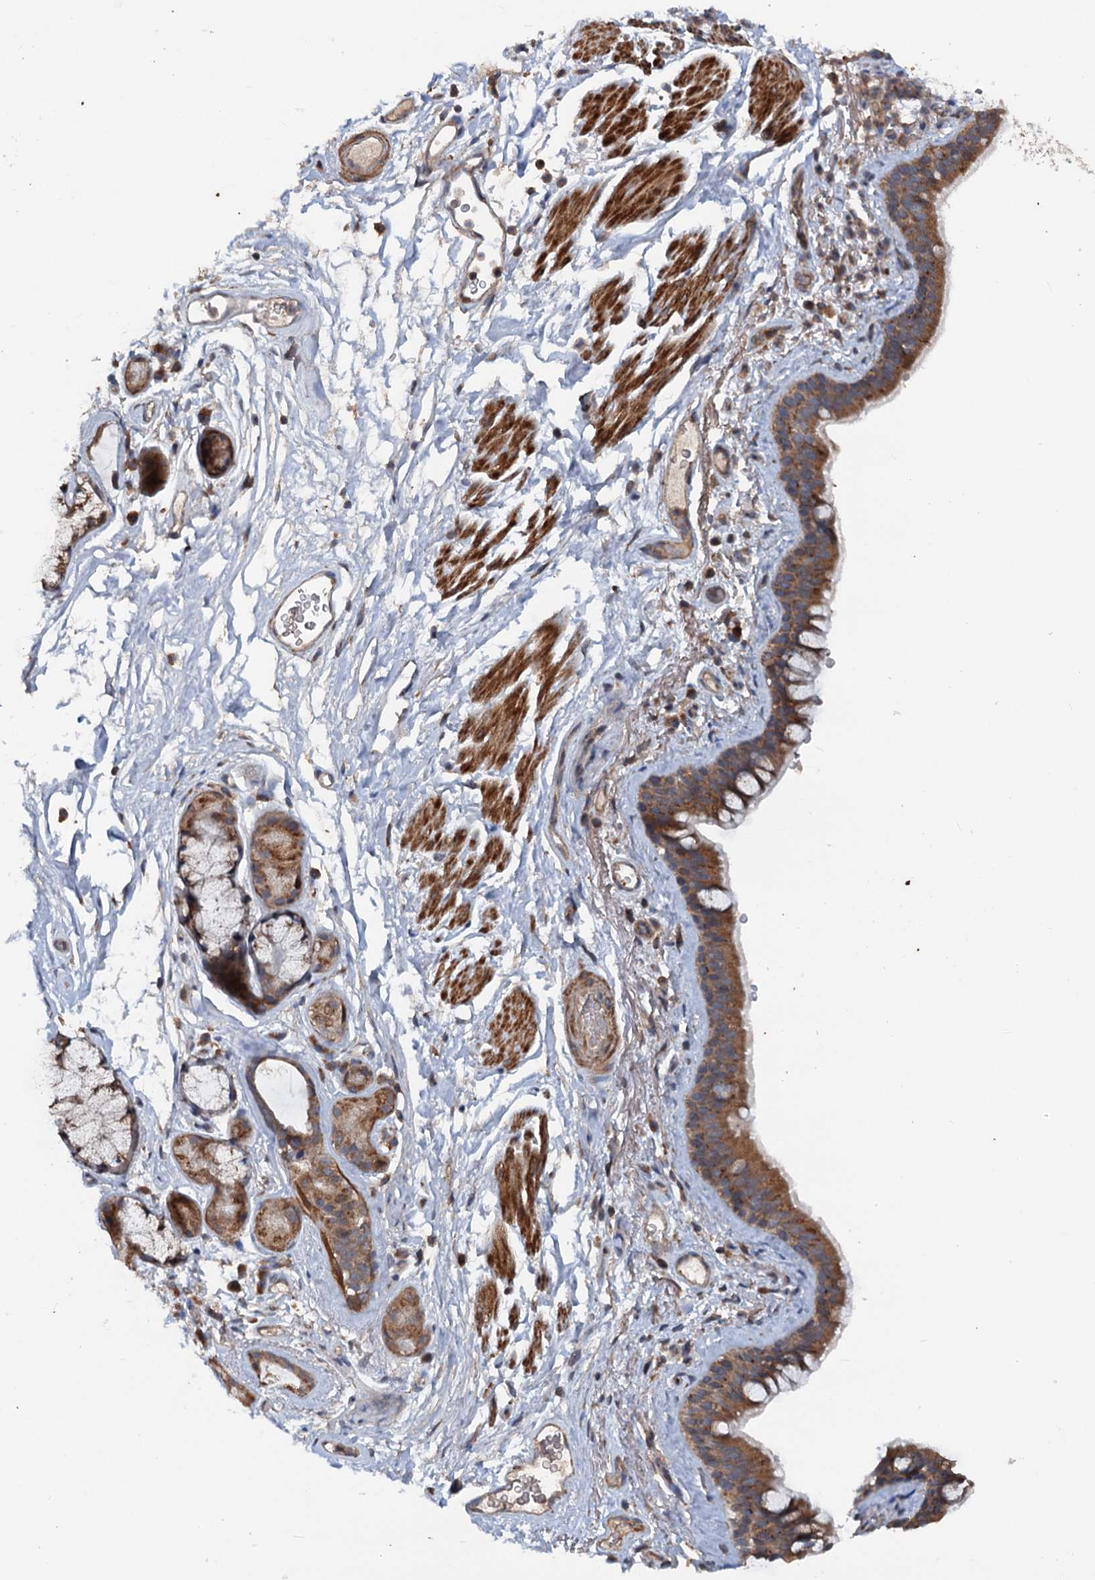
{"staining": {"intensity": "strong", "quantity": ">75%", "location": "cytoplasmic/membranous"}, "tissue": "bronchus", "cell_type": "Respiratory epithelial cells", "image_type": "normal", "snomed": [{"axis": "morphology", "description": "Normal tissue, NOS"}, {"axis": "topography", "description": "Cartilage tissue"}], "caption": "Brown immunohistochemical staining in unremarkable bronchus exhibits strong cytoplasmic/membranous positivity in about >75% of respiratory epithelial cells.", "gene": "TEDC1", "patient": {"sex": "male", "age": 63}}